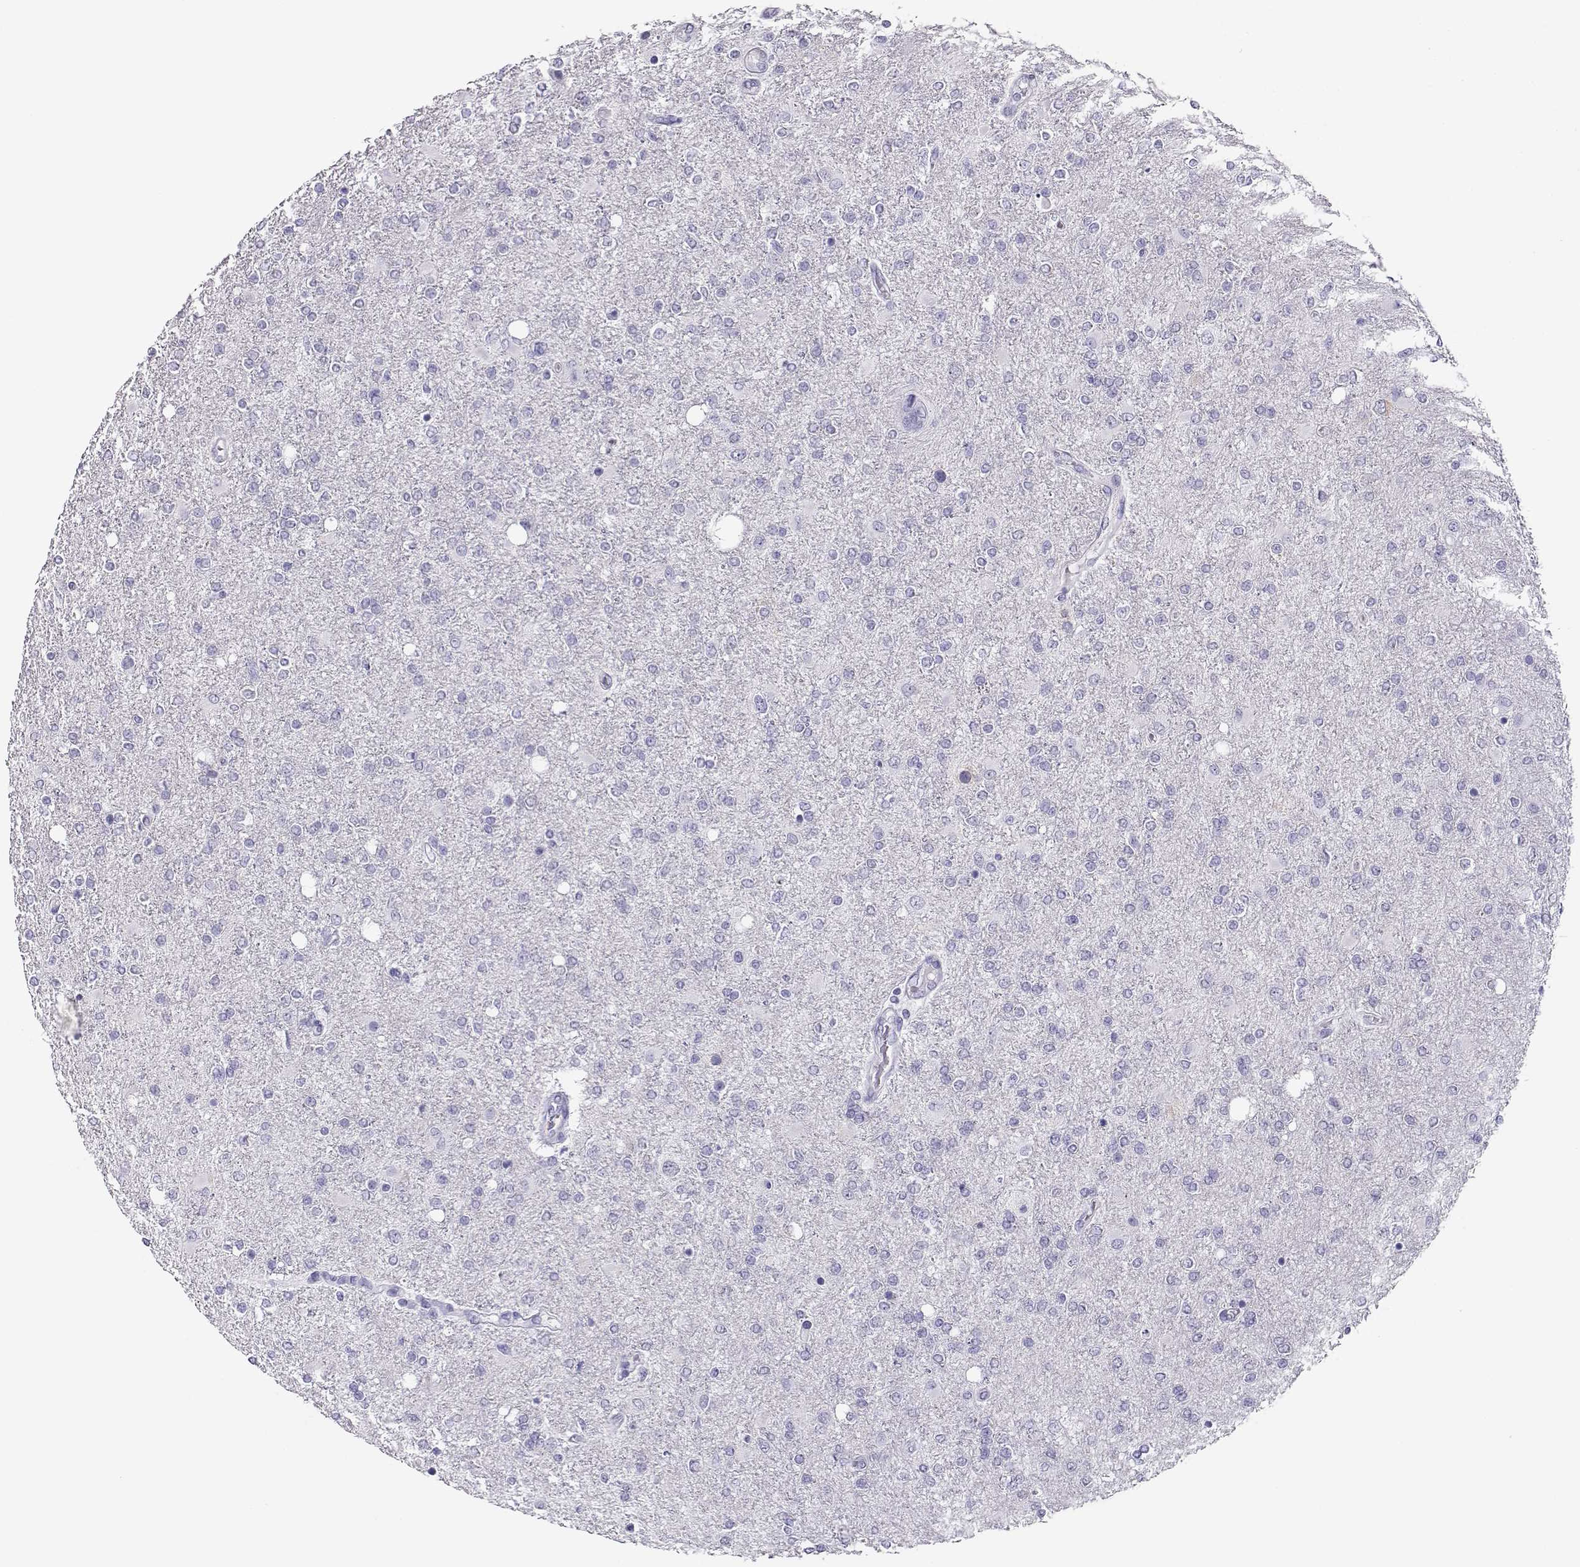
{"staining": {"intensity": "negative", "quantity": "none", "location": "none"}, "tissue": "glioma", "cell_type": "Tumor cells", "image_type": "cancer", "snomed": [{"axis": "morphology", "description": "Glioma, malignant, High grade"}, {"axis": "topography", "description": "Cerebral cortex"}], "caption": "Immunohistochemical staining of glioma reveals no significant expression in tumor cells. (DAB (3,3'-diaminobenzidine) immunohistochemistry with hematoxylin counter stain).", "gene": "CRX", "patient": {"sex": "male", "age": 70}}